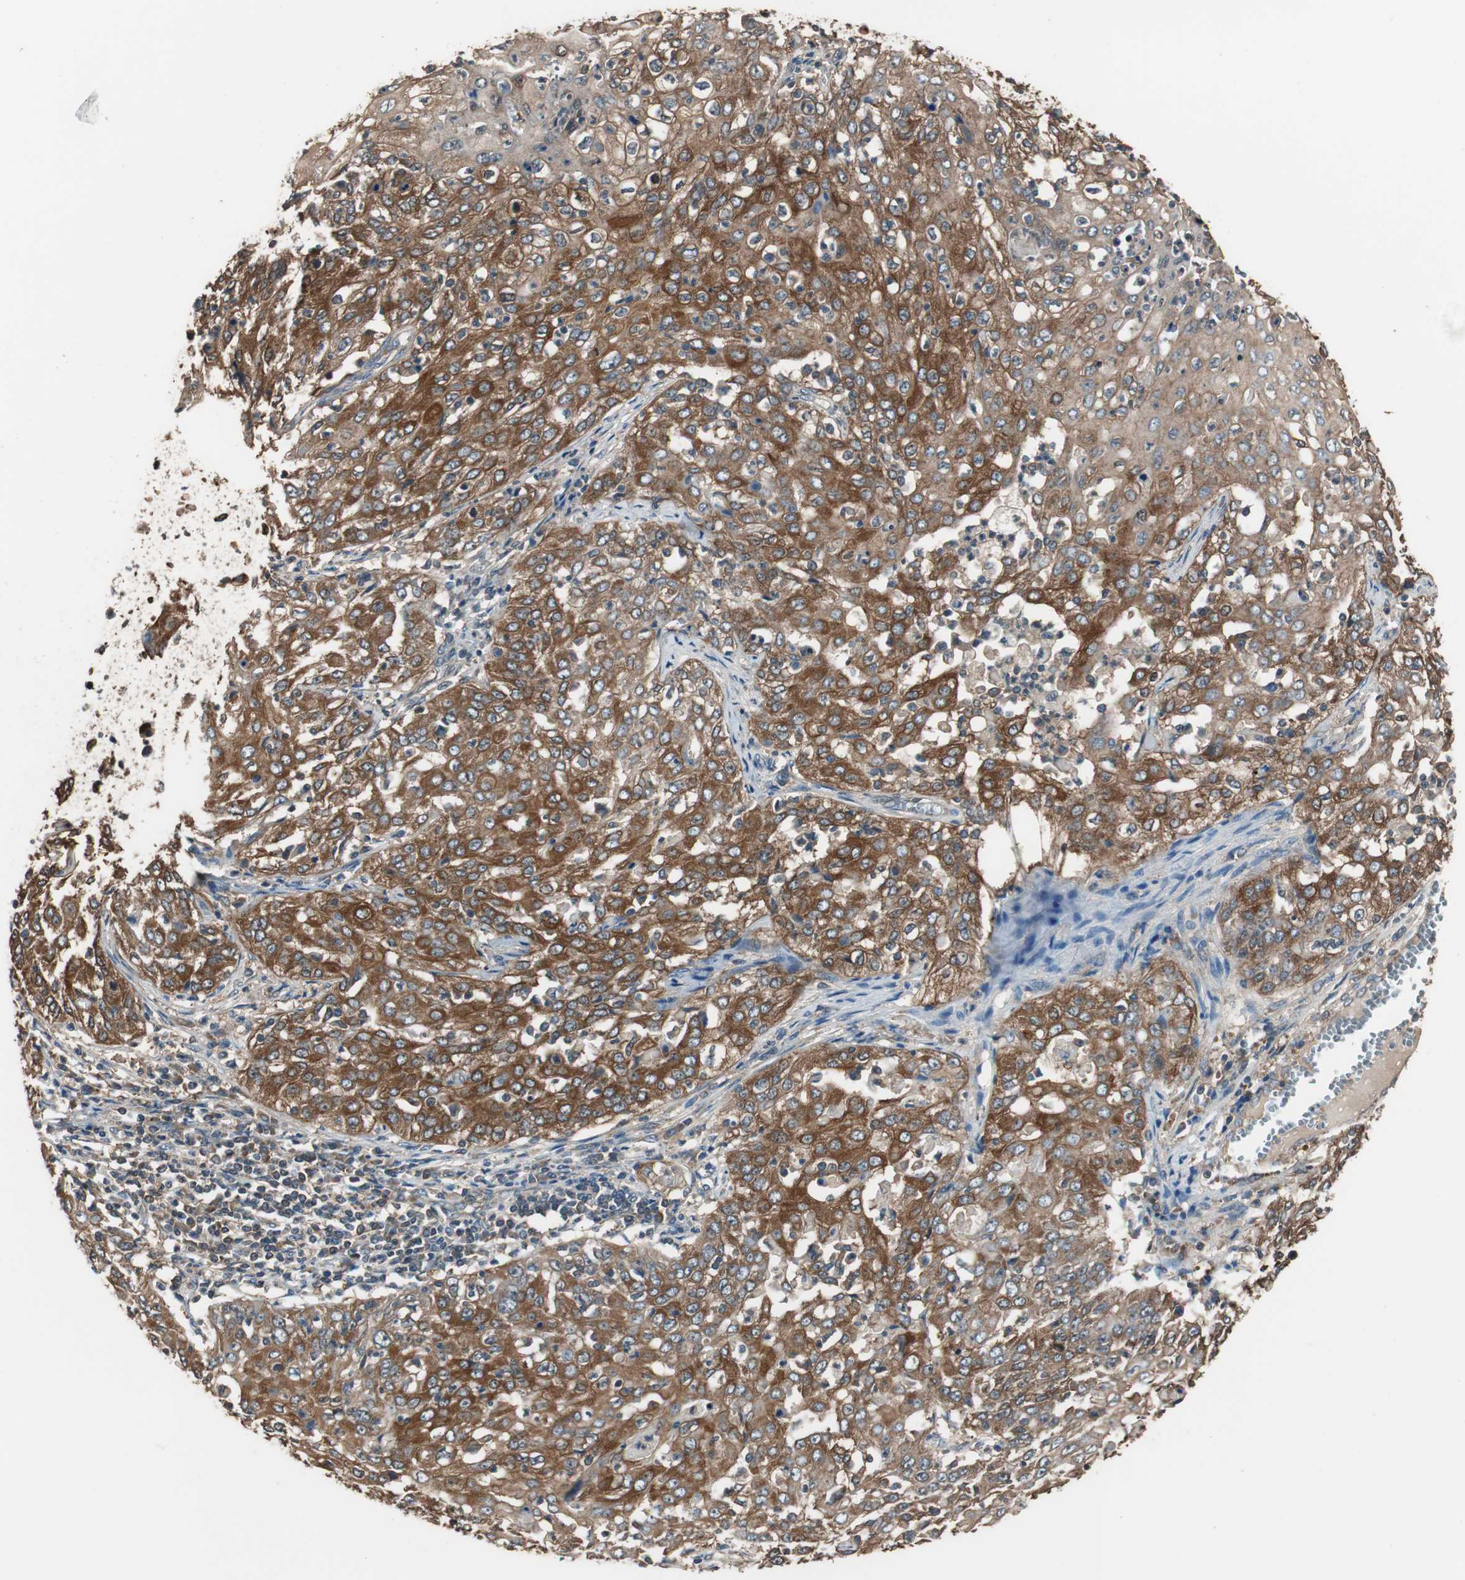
{"staining": {"intensity": "strong", "quantity": ">75%", "location": "cytoplasmic/membranous"}, "tissue": "cervical cancer", "cell_type": "Tumor cells", "image_type": "cancer", "snomed": [{"axis": "morphology", "description": "Squamous cell carcinoma, NOS"}, {"axis": "topography", "description": "Cervix"}], "caption": "Immunohistochemical staining of cervical cancer displays strong cytoplasmic/membranous protein expression in approximately >75% of tumor cells.", "gene": "CAPNS1", "patient": {"sex": "female", "age": 39}}